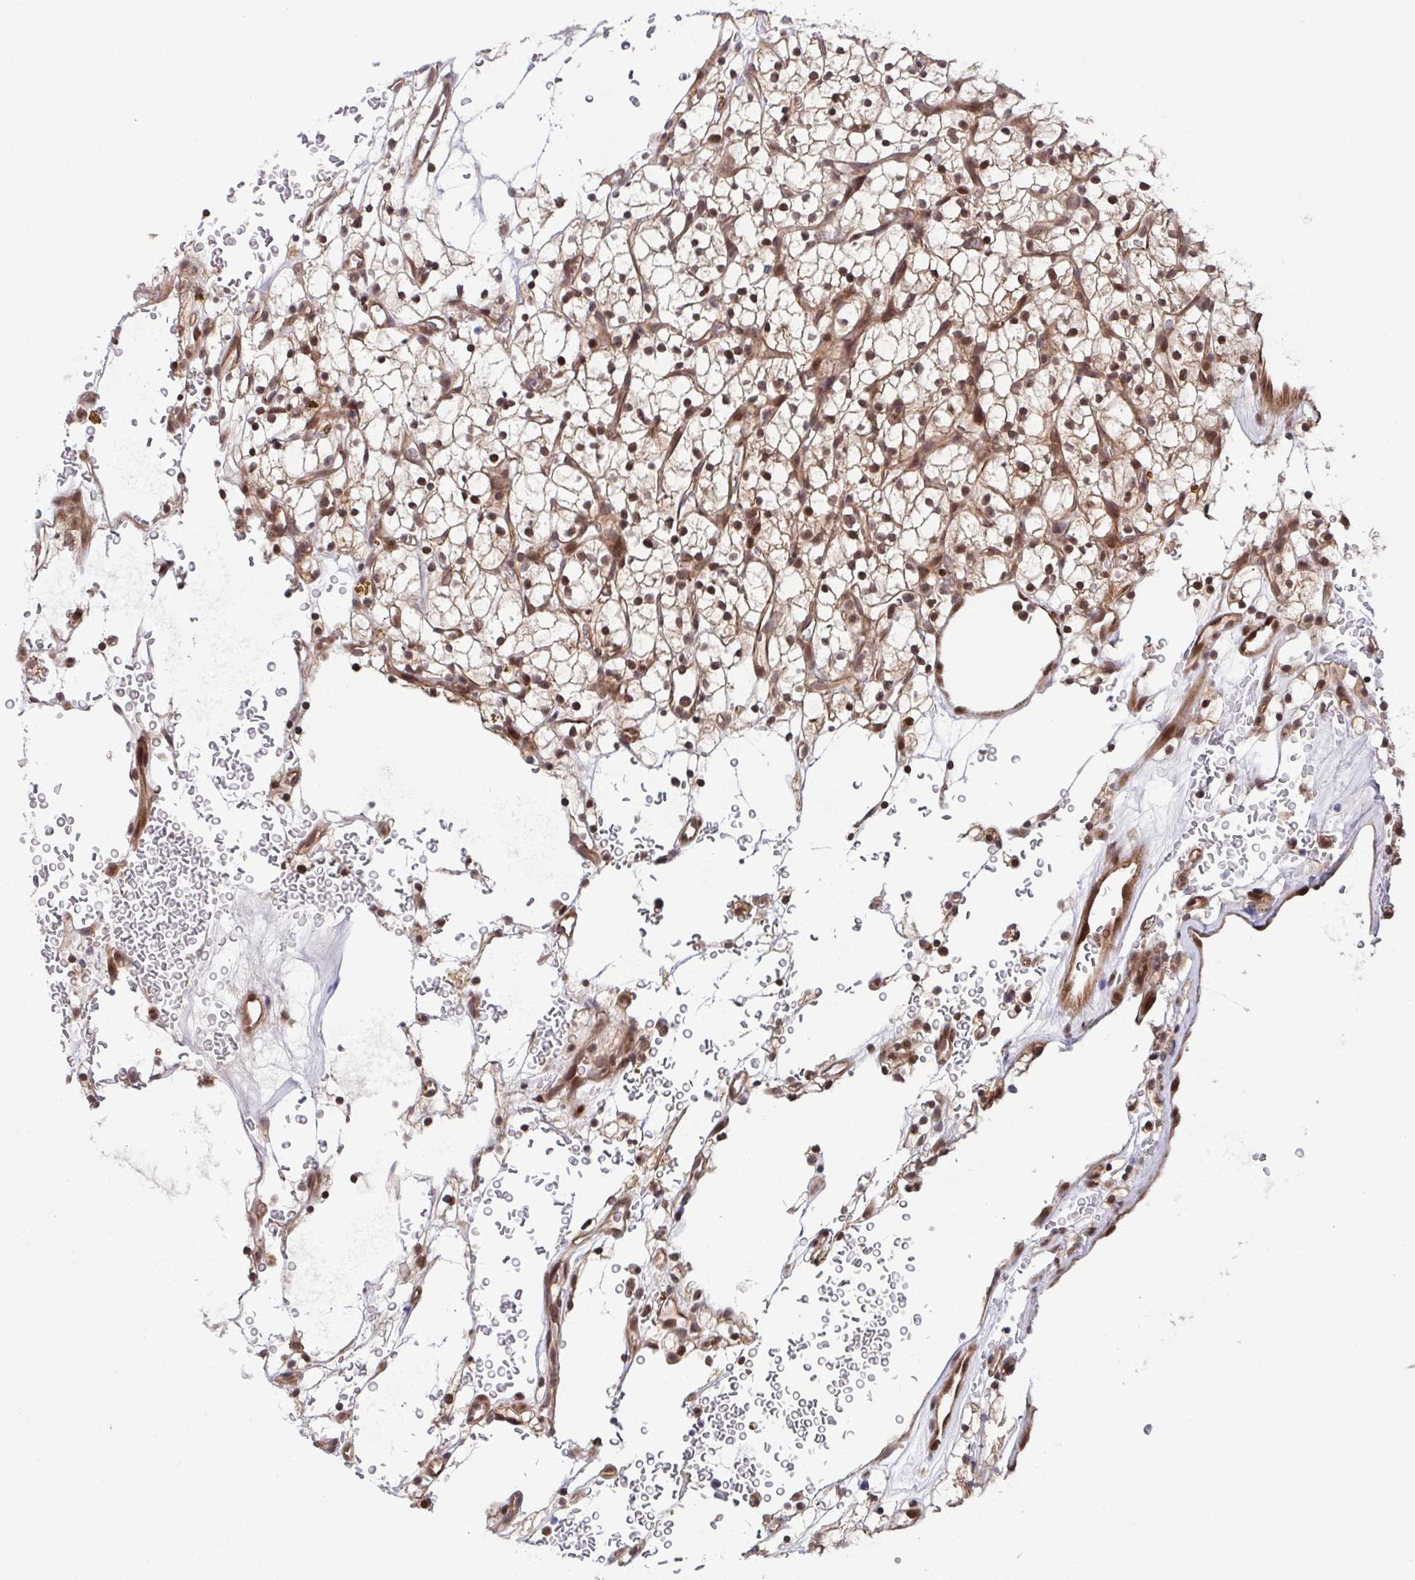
{"staining": {"intensity": "moderate", "quantity": ">75%", "location": "cytoplasmic/membranous,nuclear"}, "tissue": "renal cancer", "cell_type": "Tumor cells", "image_type": "cancer", "snomed": [{"axis": "morphology", "description": "Adenocarcinoma, NOS"}, {"axis": "topography", "description": "Kidney"}], "caption": "Tumor cells demonstrate moderate cytoplasmic/membranous and nuclear positivity in approximately >75% of cells in renal adenocarcinoma. (DAB IHC, brown staining for protein, blue staining for nuclei).", "gene": "DNAJB1", "patient": {"sex": "female", "age": 64}}